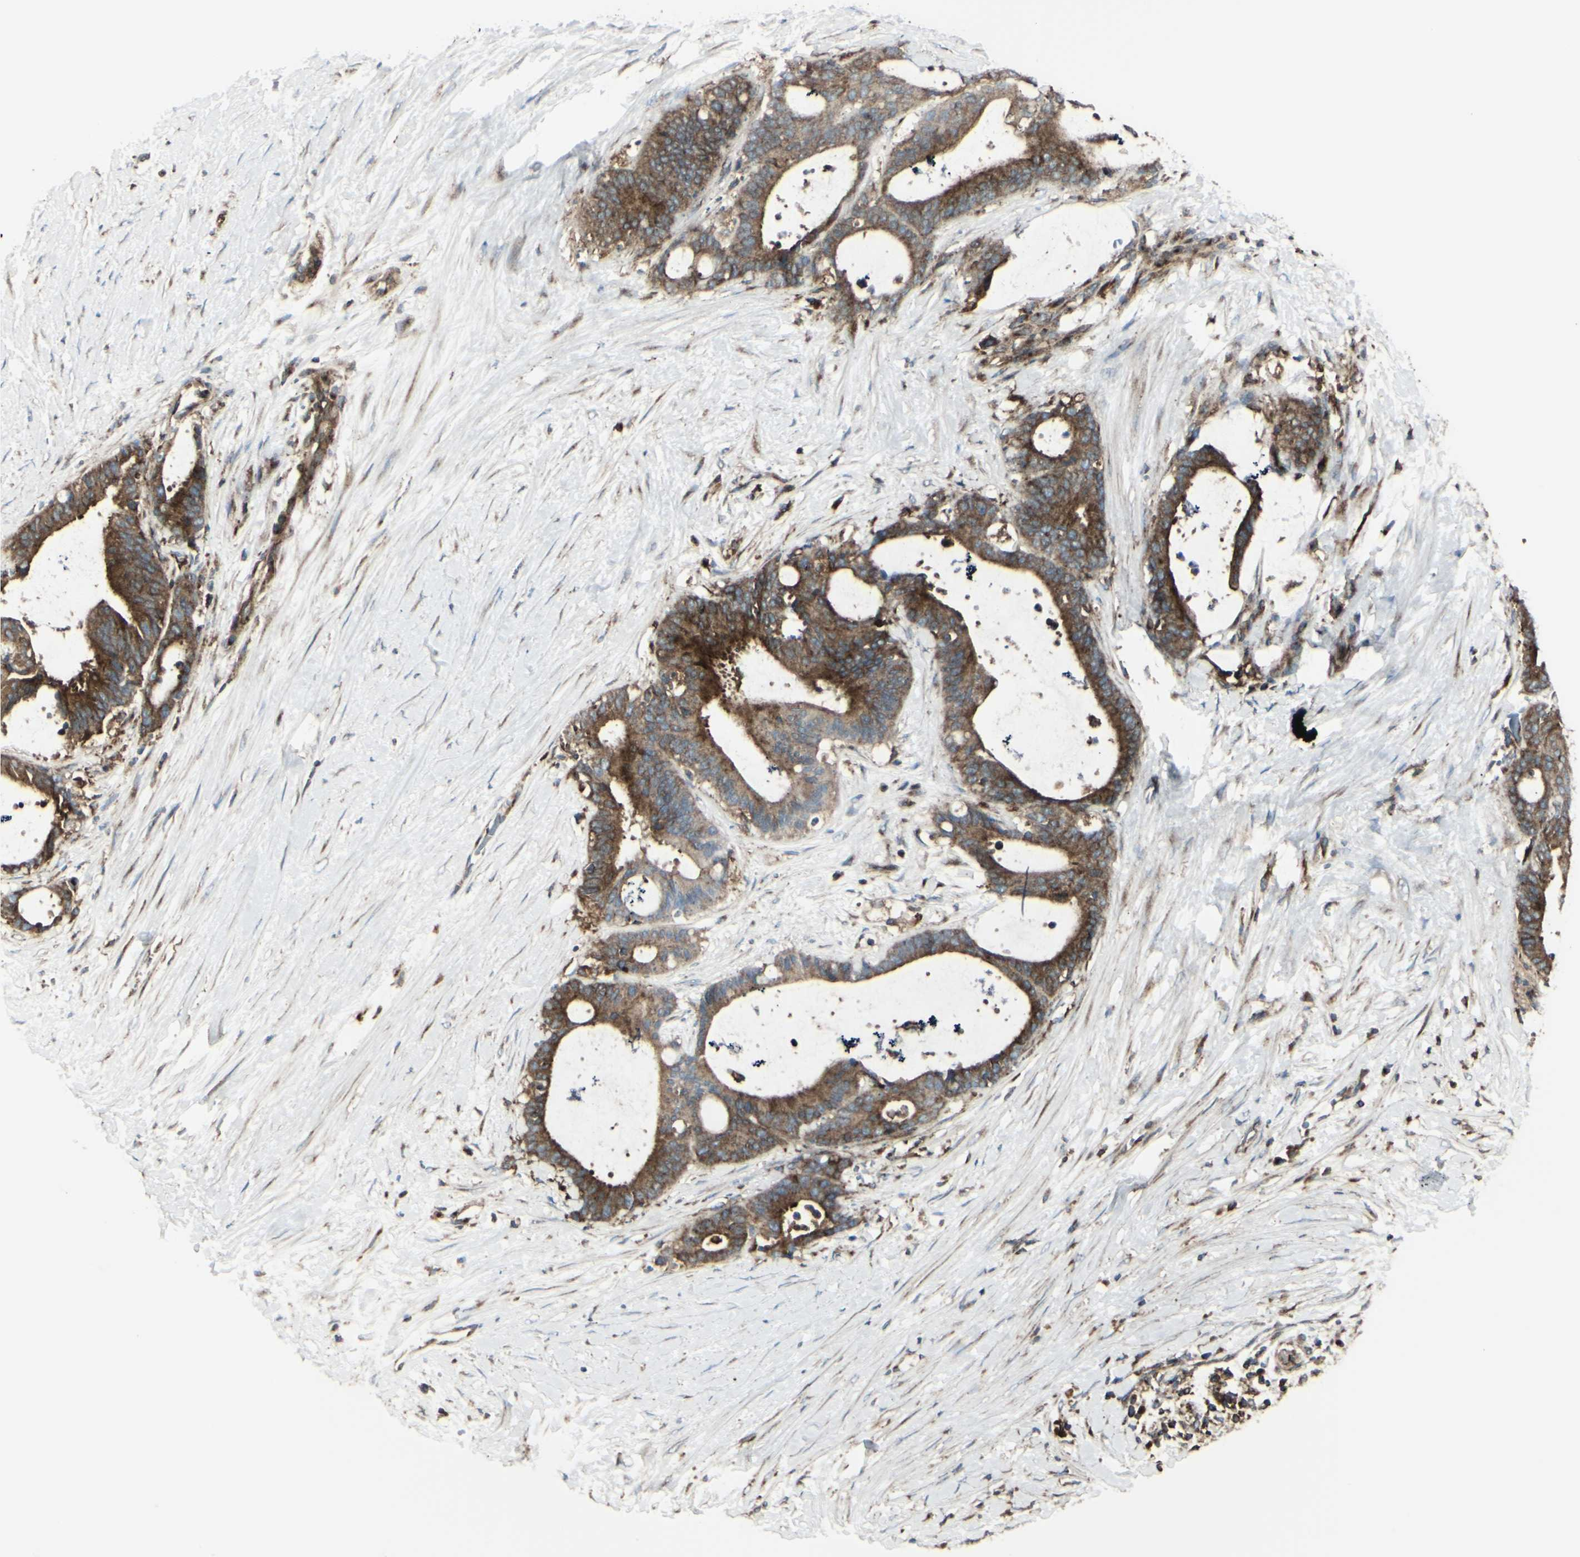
{"staining": {"intensity": "strong", "quantity": ">75%", "location": "cytoplasmic/membranous"}, "tissue": "liver cancer", "cell_type": "Tumor cells", "image_type": "cancer", "snomed": [{"axis": "morphology", "description": "Cholangiocarcinoma"}, {"axis": "topography", "description": "Liver"}], "caption": "Protein expression analysis of human liver cancer (cholangiocarcinoma) reveals strong cytoplasmic/membranous expression in approximately >75% of tumor cells.", "gene": "NAPA", "patient": {"sex": "female", "age": 73}}